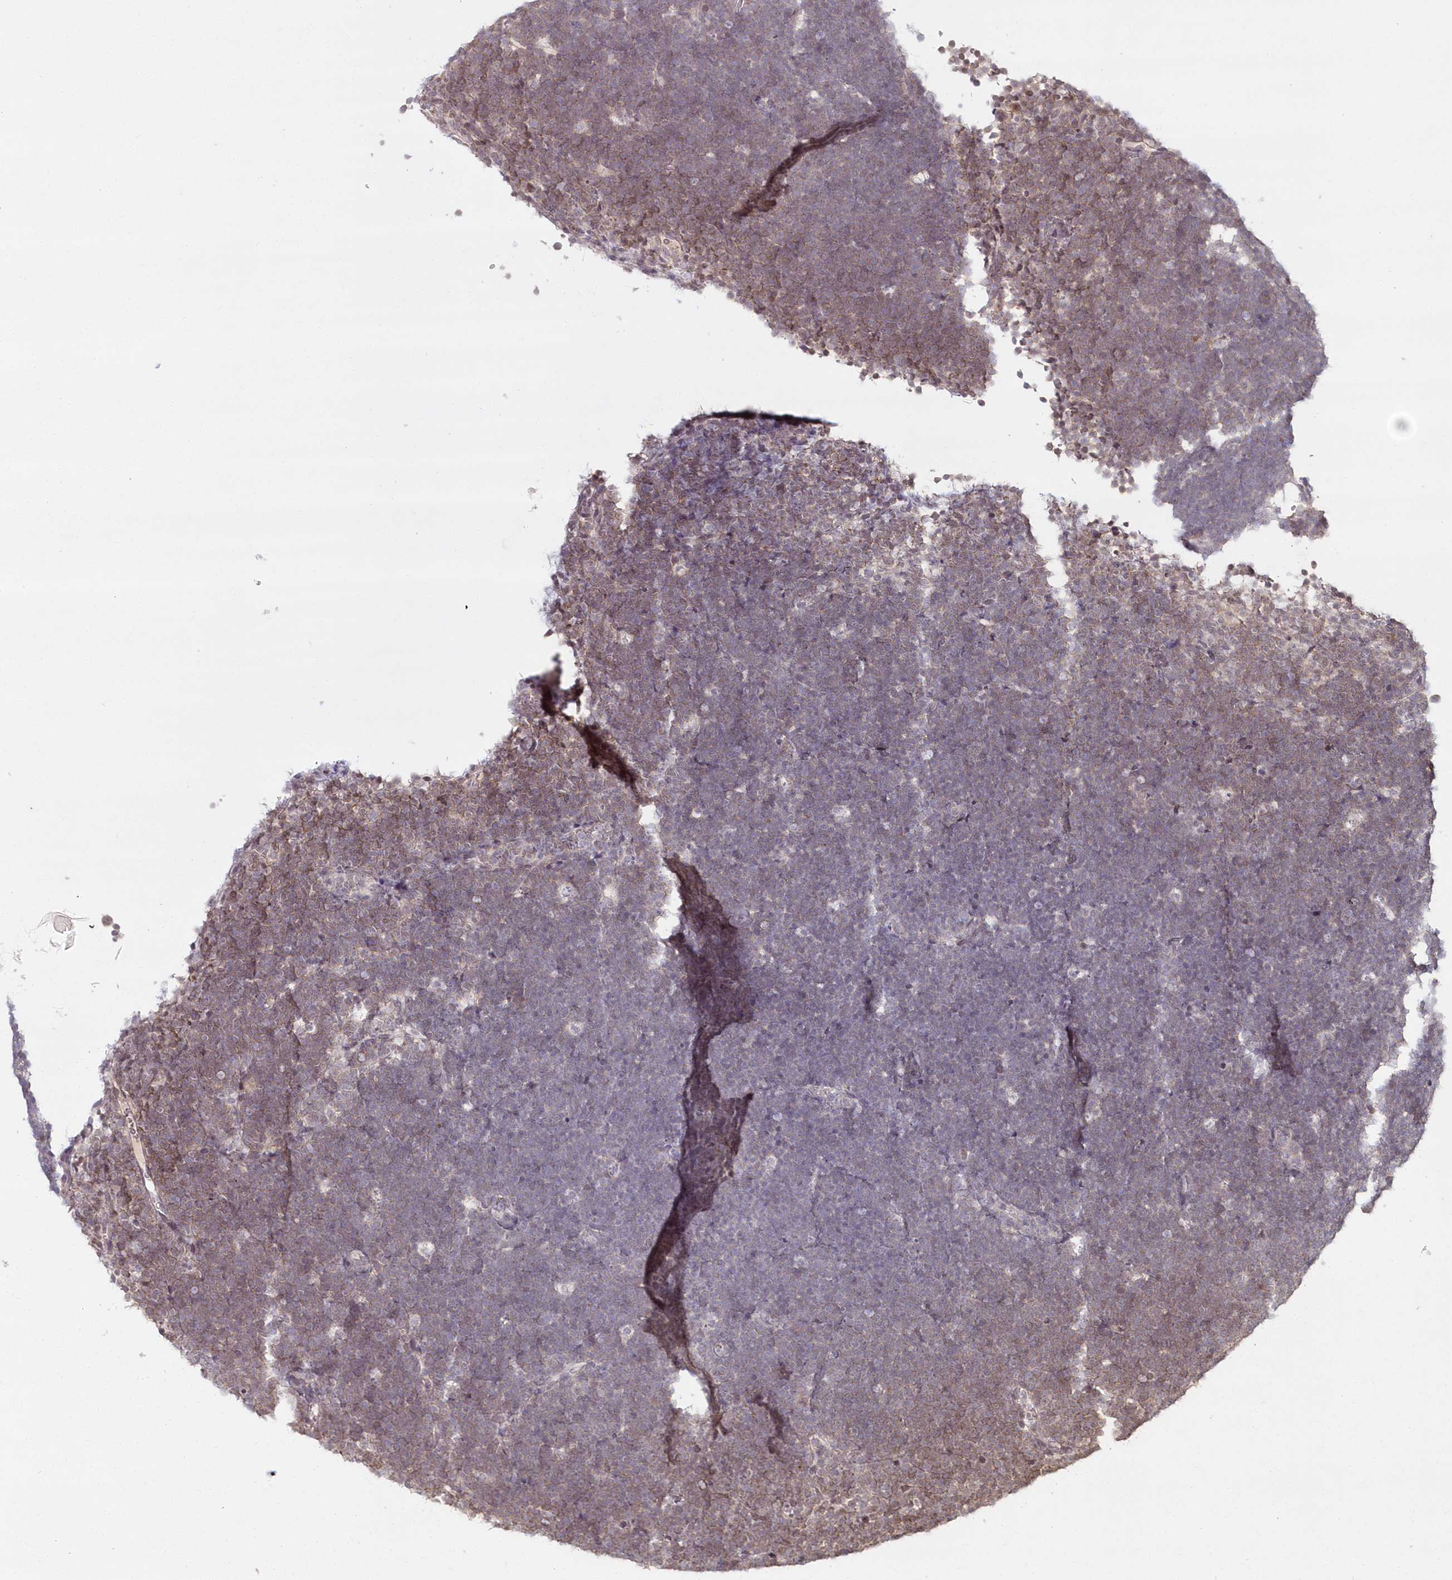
{"staining": {"intensity": "weak", "quantity": "25%-75%", "location": "cytoplasmic/membranous"}, "tissue": "lymphoma", "cell_type": "Tumor cells", "image_type": "cancer", "snomed": [{"axis": "morphology", "description": "Malignant lymphoma, non-Hodgkin's type, High grade"}, {"axis": "topography", "description": "Lymph node"}], "caption": "Immunohistochemical staining of human lymphoma demonstrates weak cytoplasmic/membranous protein expression in approximately 25%-75% of tumor cells.", "gene": "HYCC2", "patient": {"sex": "male", "age": 13}}